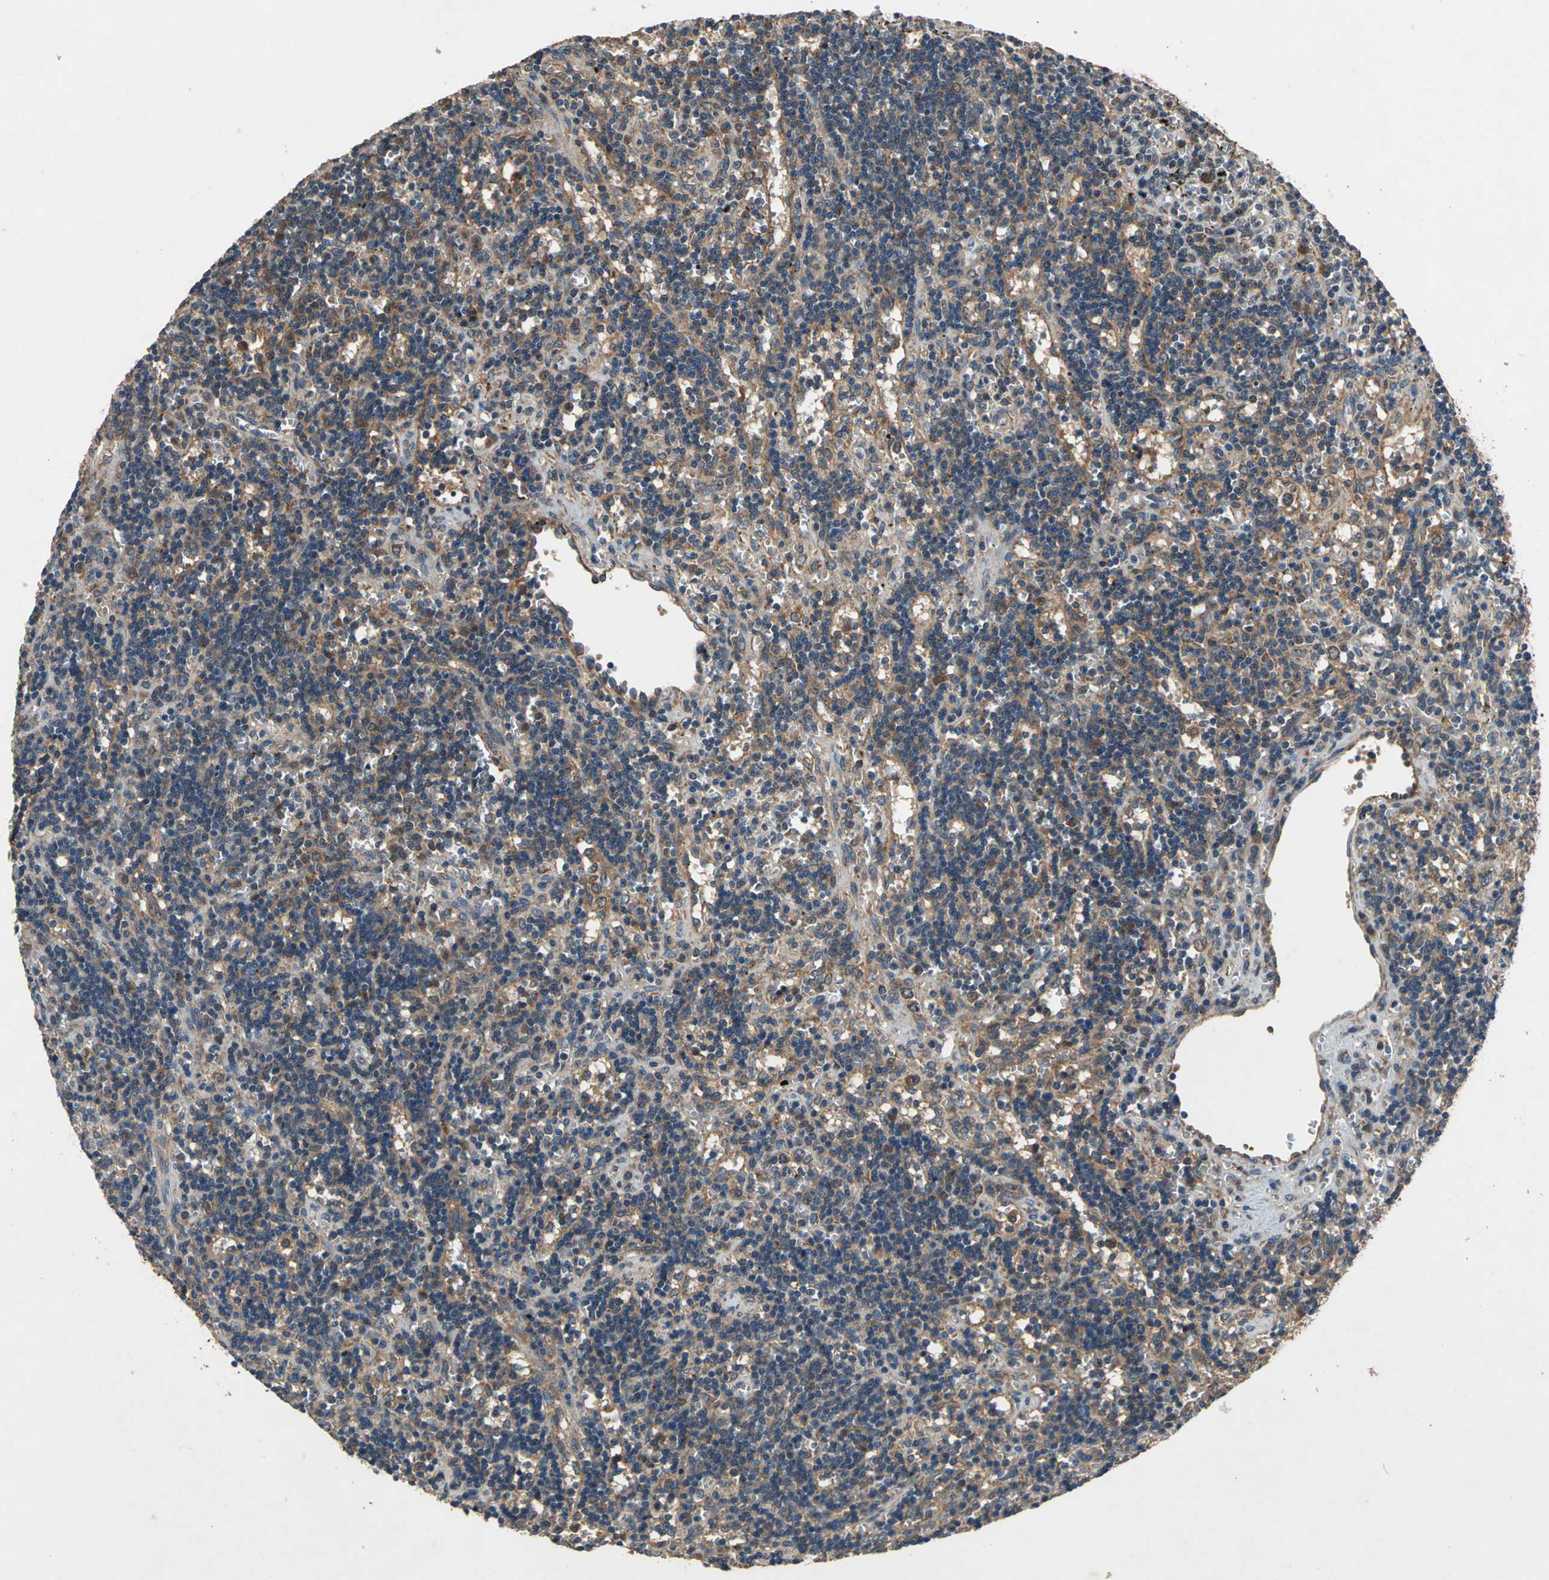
{"staining": {"intensity": "strong", "quantity": "25%-75%", "location": "cytoplasmic/membranous"}, "tissue": "lymphoma", "cell_type": "Tumor cells", "image_type": "cancer", "snomed": [{"axis": "morphology", "description": "Malignant lymphoma, non-Hodgkin's type, Low grade"}, {"axis": "topography", "description": "Spleen"}], "caption": "Immunohistochemistry (DAB) staining of human low-grade malignant lymphoma, non-Hodgkin's type reveals strong cytoplasmic/membranous protein expression in about 25%-75% of tumor cells.", "gene": "ZNF608", "patient": {"sex": "male", "age": 60}}